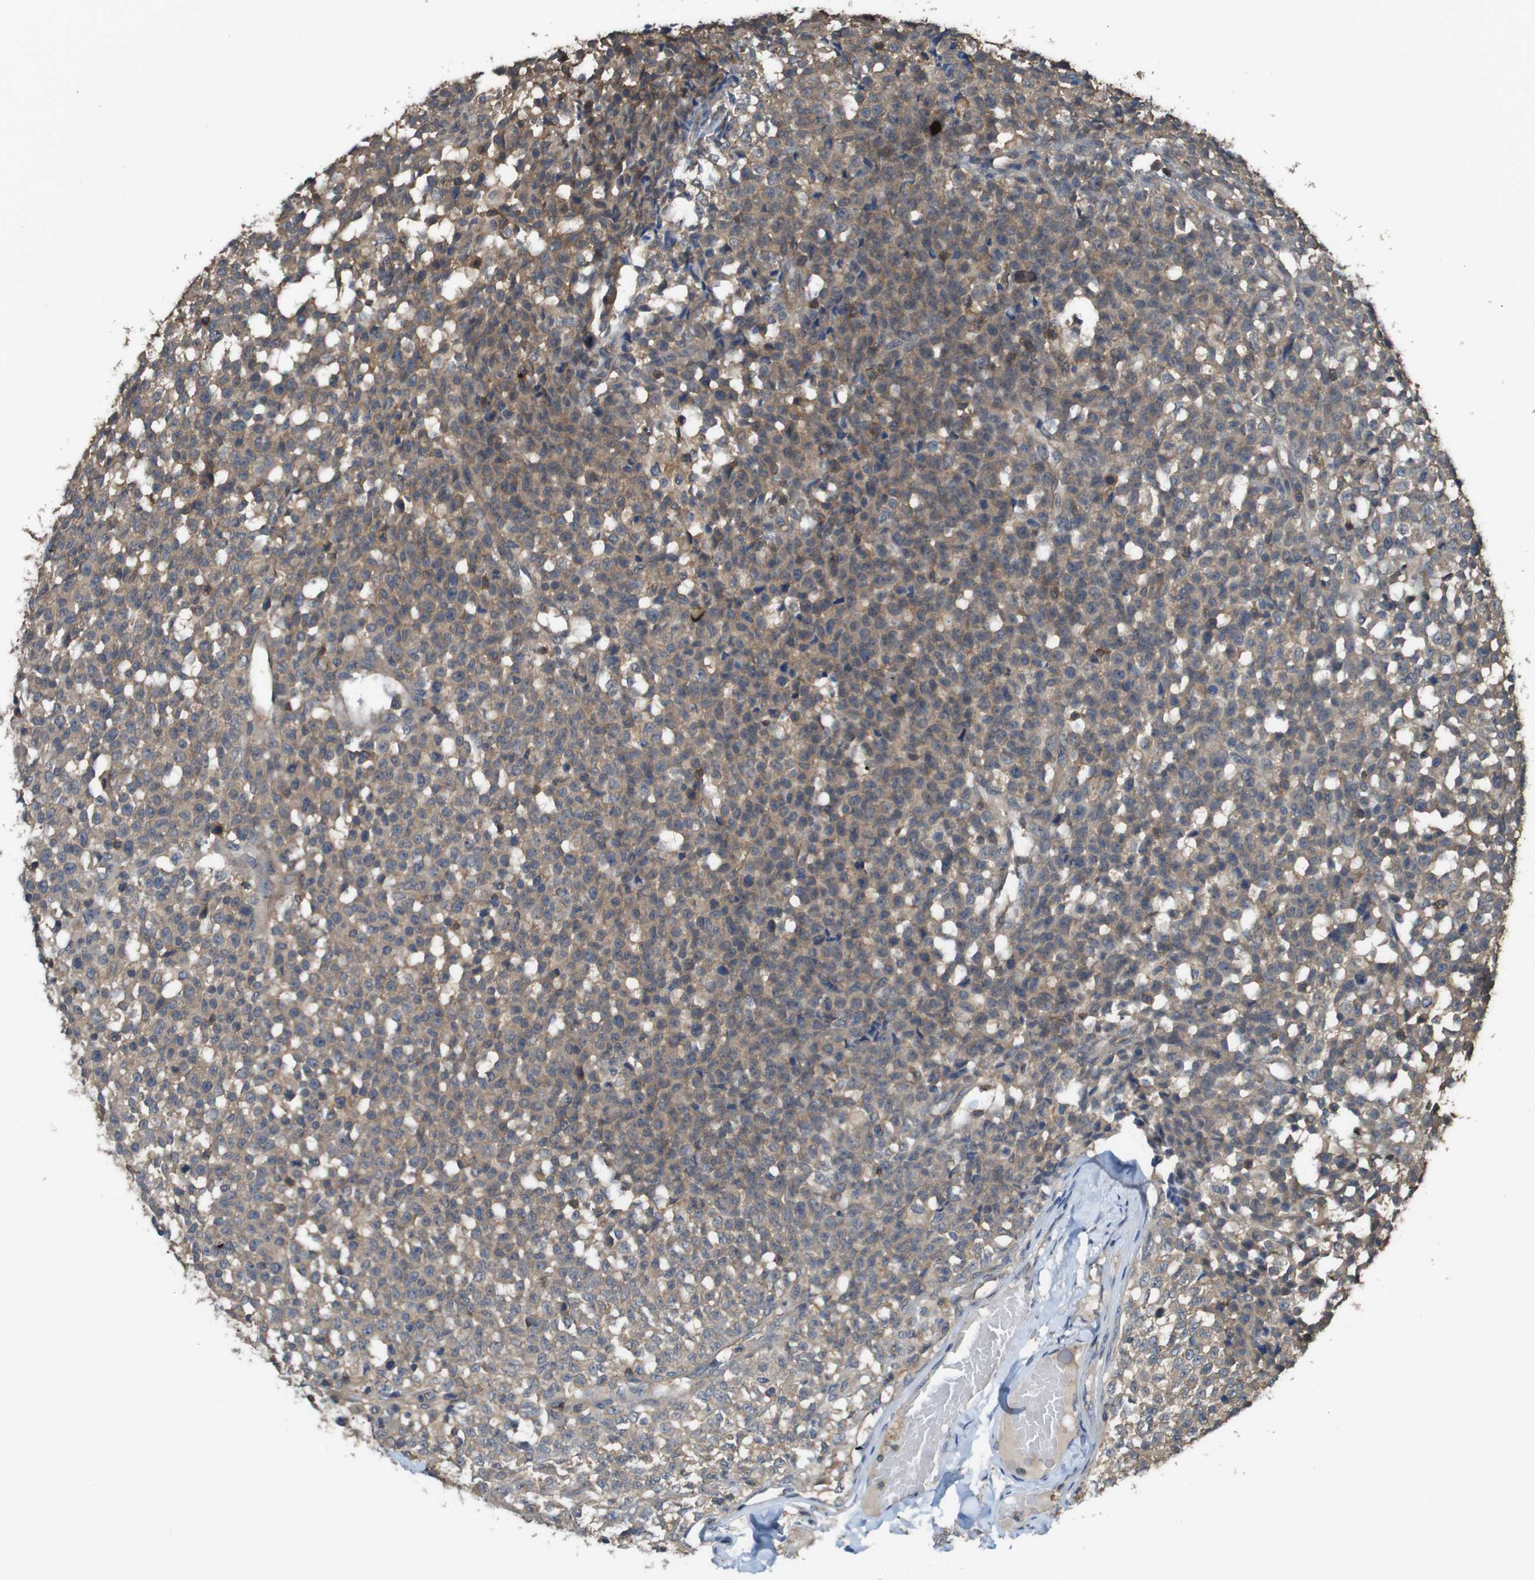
{"staining": {"intensity": "weak", "quantity": ">75%", "location": "cytoplasmic/membranous"}, "tissue": "testis cancer", "cell_type": "Tumor cells", "image_type": "cancer", "snomed": [{"axis": "morphology", "description": "Seminoma, NOS"}, {"axis": "topography", "description": "Testis"}], "caption": "Protein analysis of seminoma (testis) tissue shows weak cytoplasmic/membranous expression in about >75% of tumor cells.", "gene": "BAG4", "patient": {"sex": "male", "age": 59}}